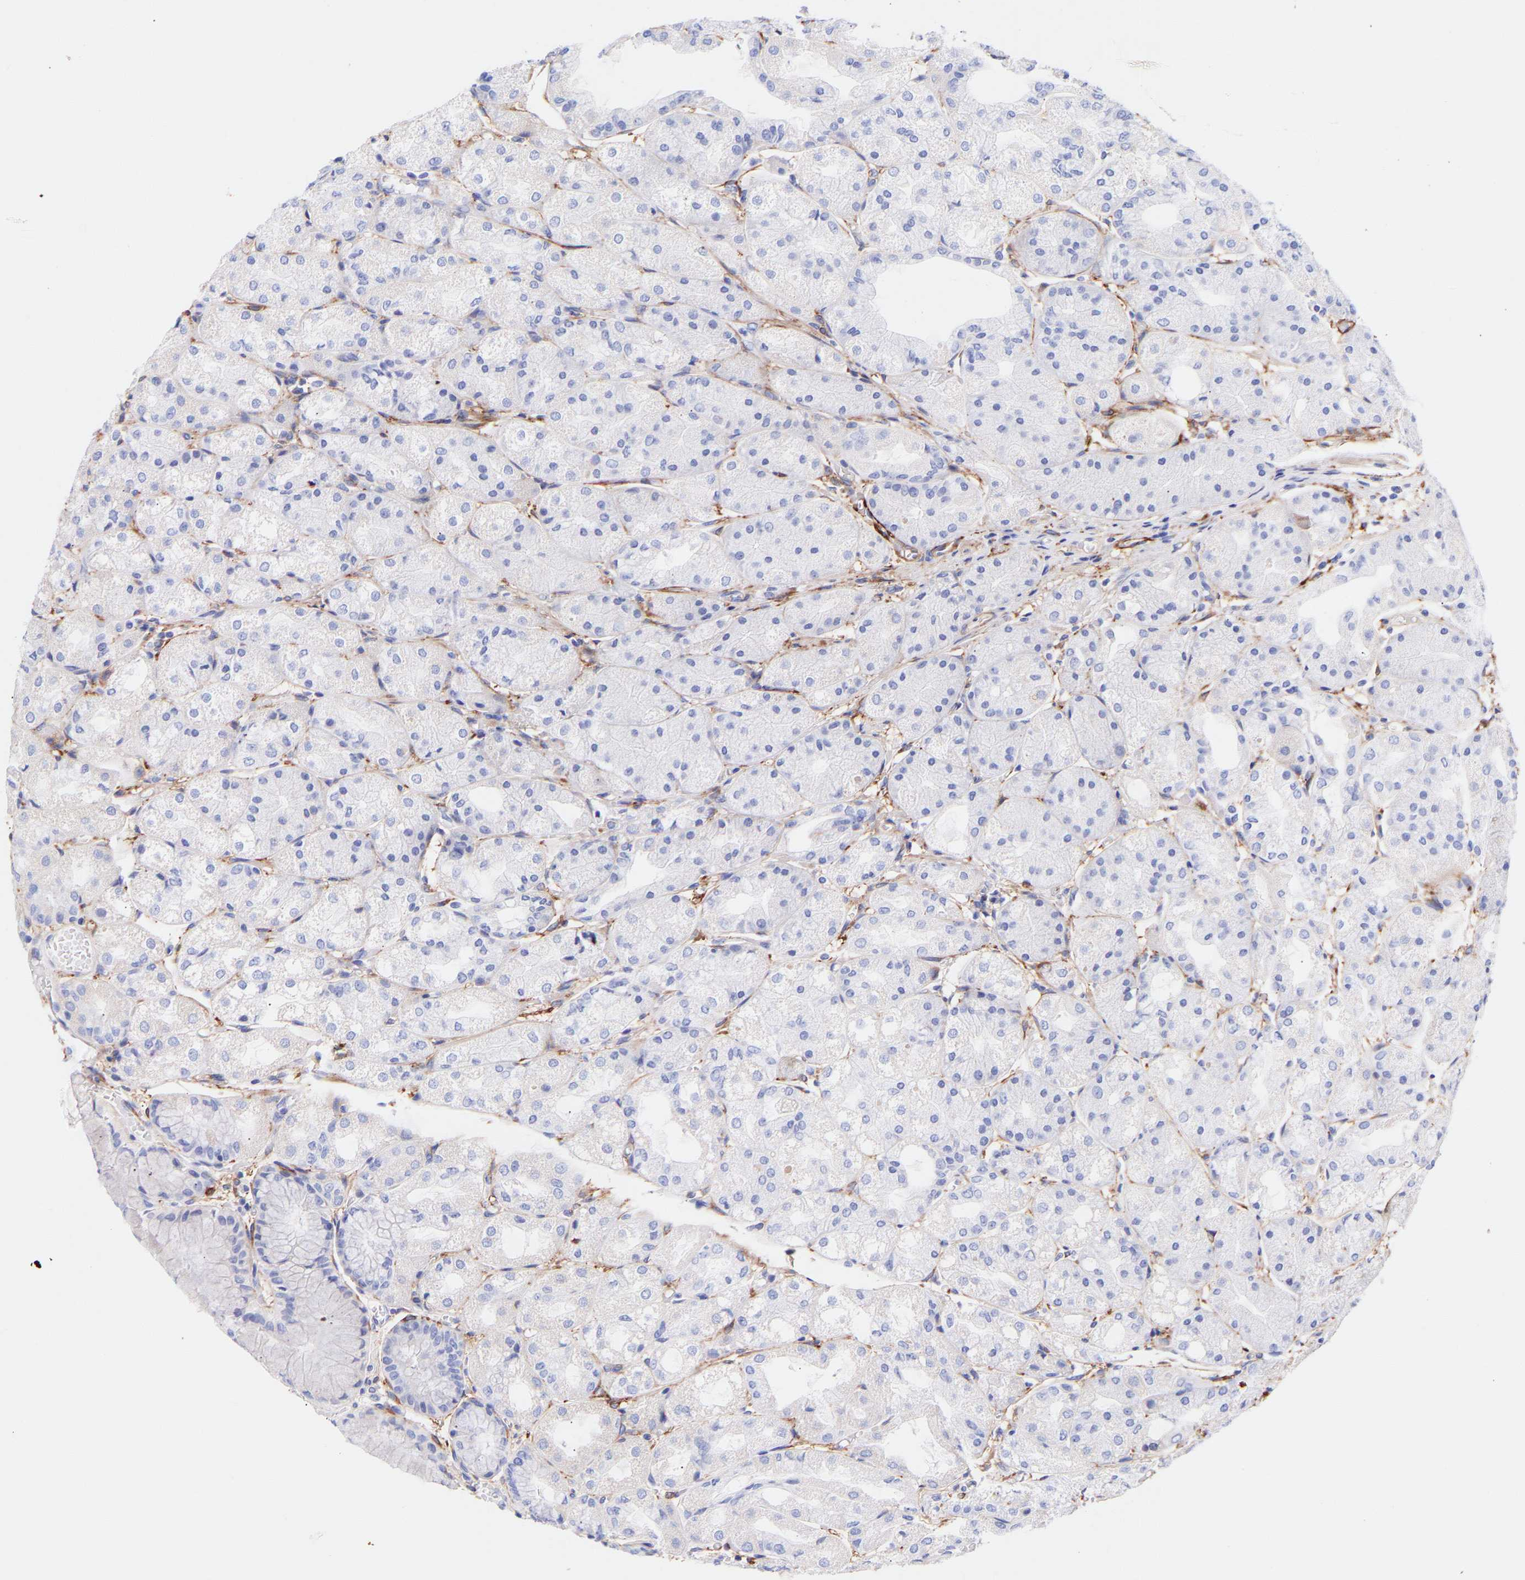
{"staining": {"intensity": "negative", "quantity": "none", "location": "none"}, "tissue": "stomach", "cell_type": "Glandular cells", "image_type": "normal", "snomed": [{"axis": "morphology", "description": "Normal tissue, NOS"}, {"axis": "topography", "description": "Stomach, upper"}], "caption": "Photomicrograph shows no significant protein positivity in glandular cells of unremarkable stomach. The staining was performed using DAB to visualize the protein expression in brown, while the nuclei were stained in blue with hematoxylin (Magnification: 20x).", "gene": "AMPH", "patient": {"sex": "male", "age": 72}}